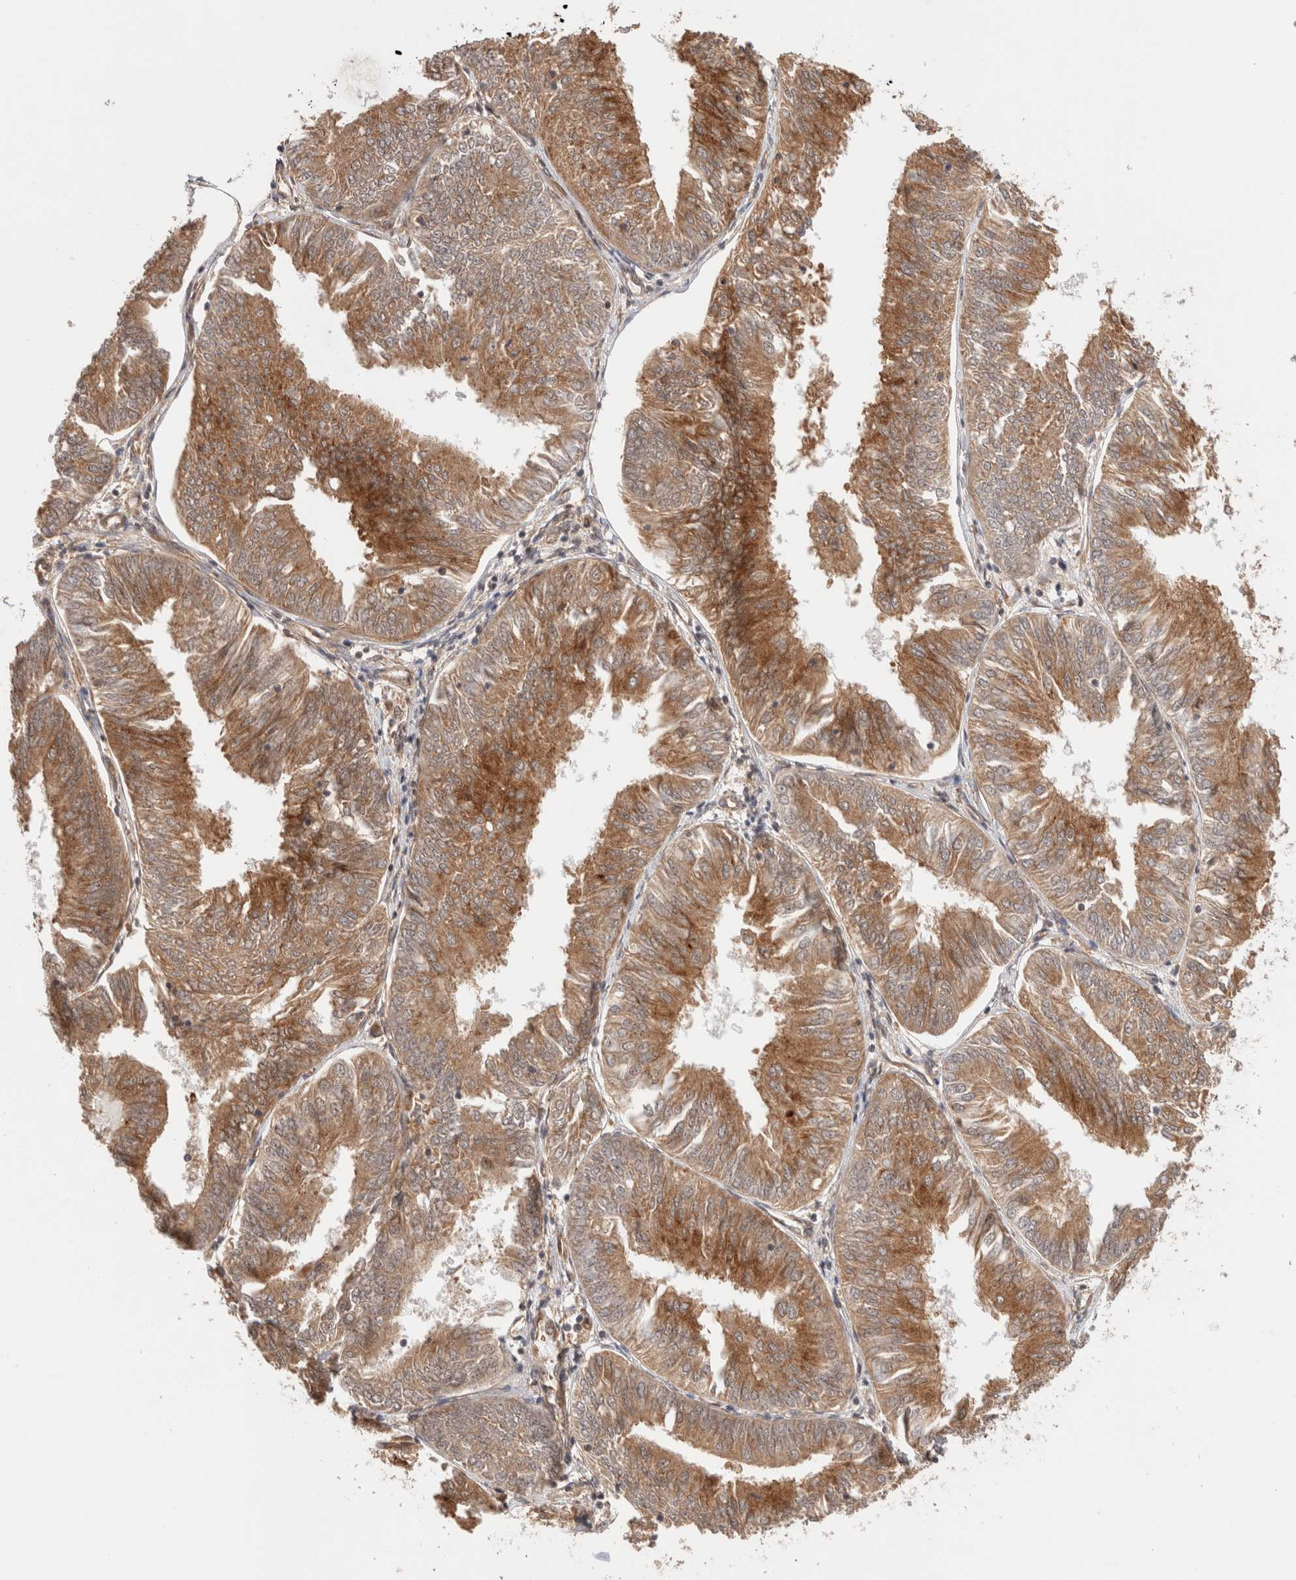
{"staining": {"intensity": "moderate", "quantity": ">75%", "location": "cytoplasmic/membranous"}, "tissue": "endometrial cancer", "cell_type": "Tumor cells", "image_type": "cancer", "snomed": [{"axis": "morphology", "description": "Adenocarcinoma, NOS"}, {"axis": "topography", "description": "Endometrium"}], "caption": "Immunohistochemical staining of human endometrial cancer (adenocarcinoma) reveals medium levels of moderate cytoplasmic/membranous protein positivity in about >75% of tumor cells.", "gene": "SIKE1", "patient": {"sex": "female", "age": 58}}